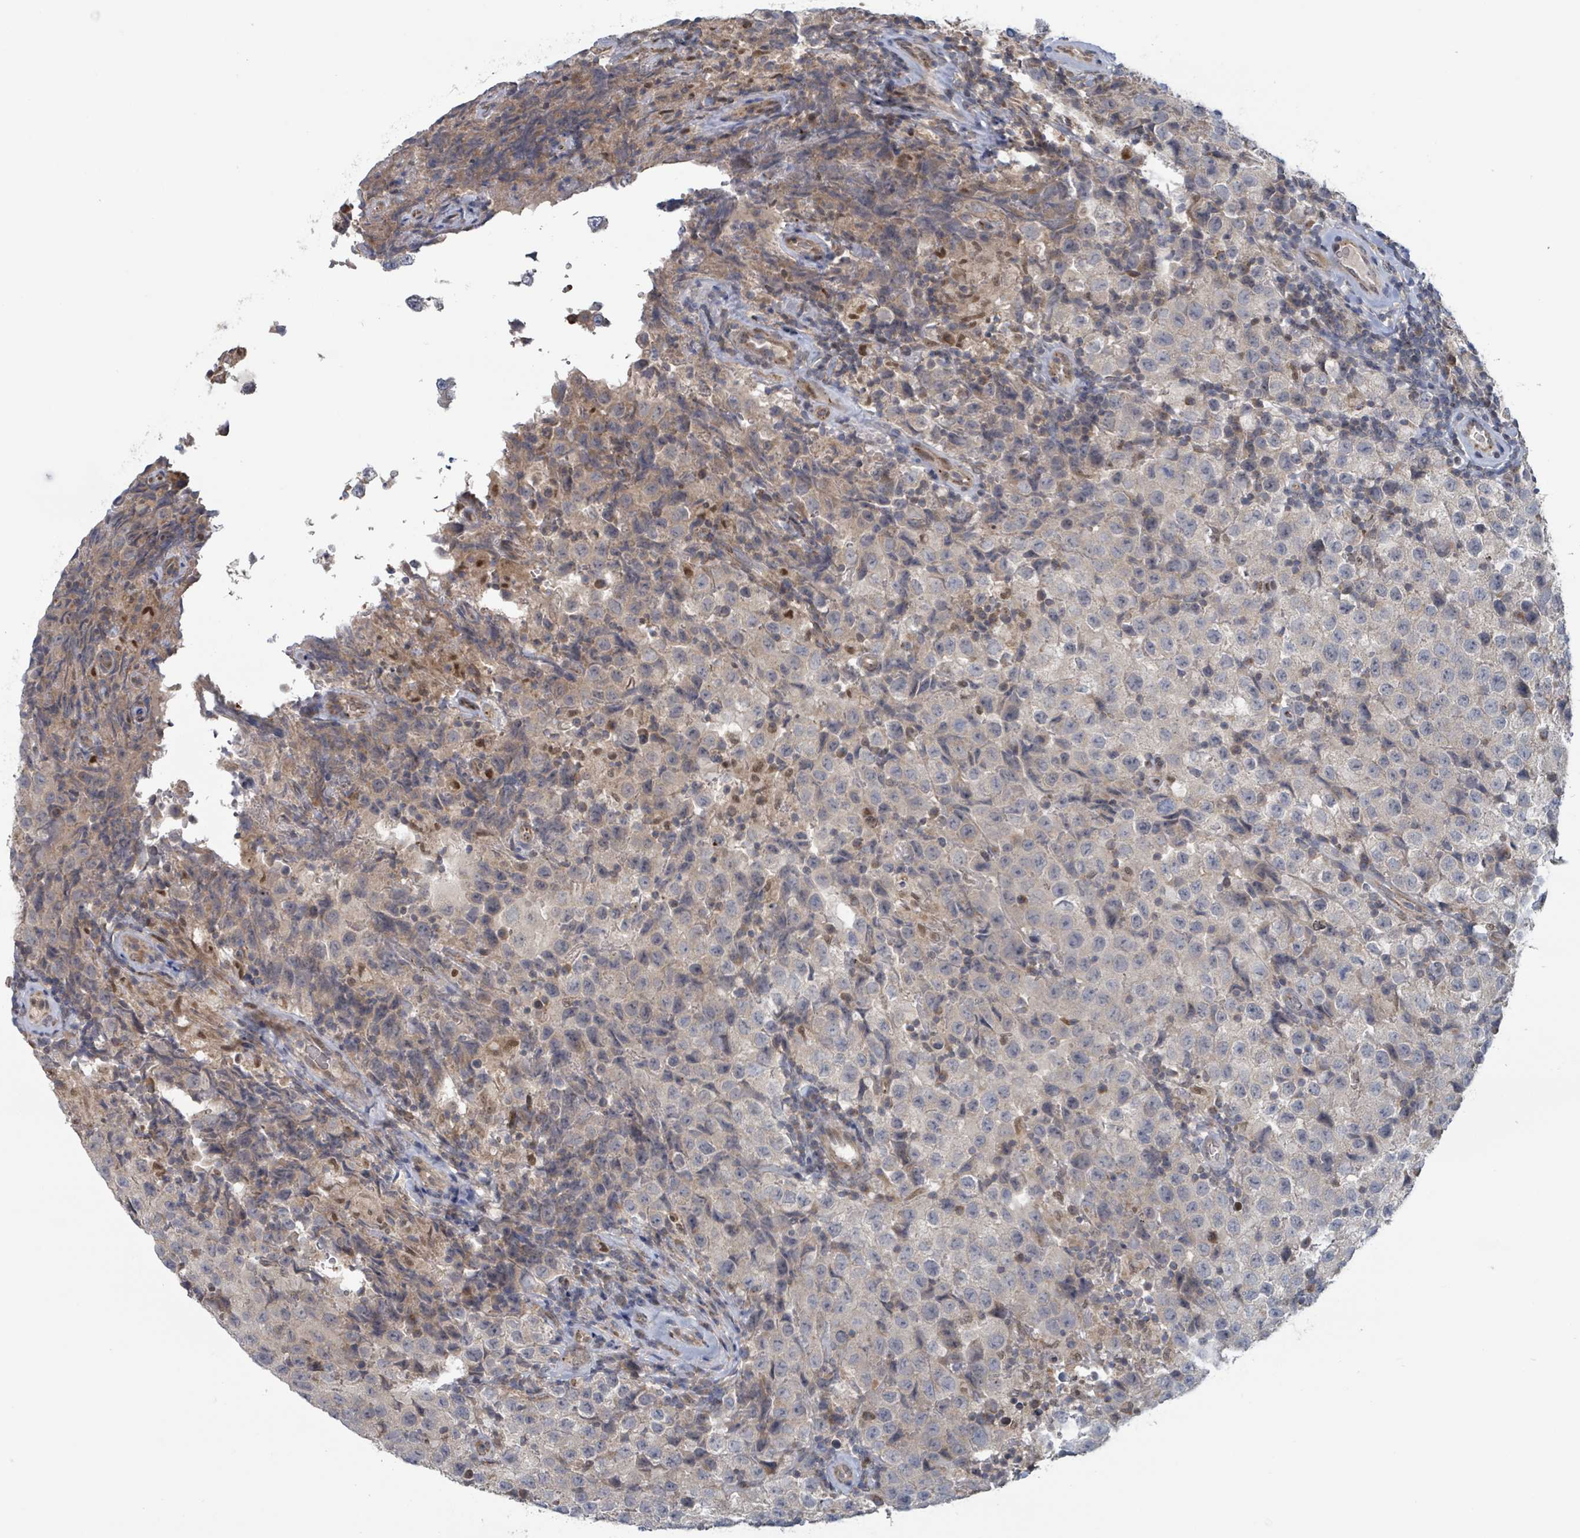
{"staining": {"intensity": "negative", "quantity": "none", "location": "none"}, "tissue": "testis cancer", "cell_type": "Tumor cells", "image_type": "cancer", "snomed": [{"axis": "morphology", "description": "Seminoma, NOS"}, {"axis": "morphology", "description": "Carcinoma, Embryonal, NOS"}, {"axis": "topography", "description": "Testis"}], "caption": "DAB (3,3'-diaminobenzidine) immunohistochemical staining of seminoma (testis) reveals no significant positivity in tumor cells. (DAB (3,3'-diaminobenzidine) immunohistochemistry (IHC) visualized using brightfield microscopy, high magnification).", "gene": "HIVEP1", "patient": {"sex": "male", "age": 41}}